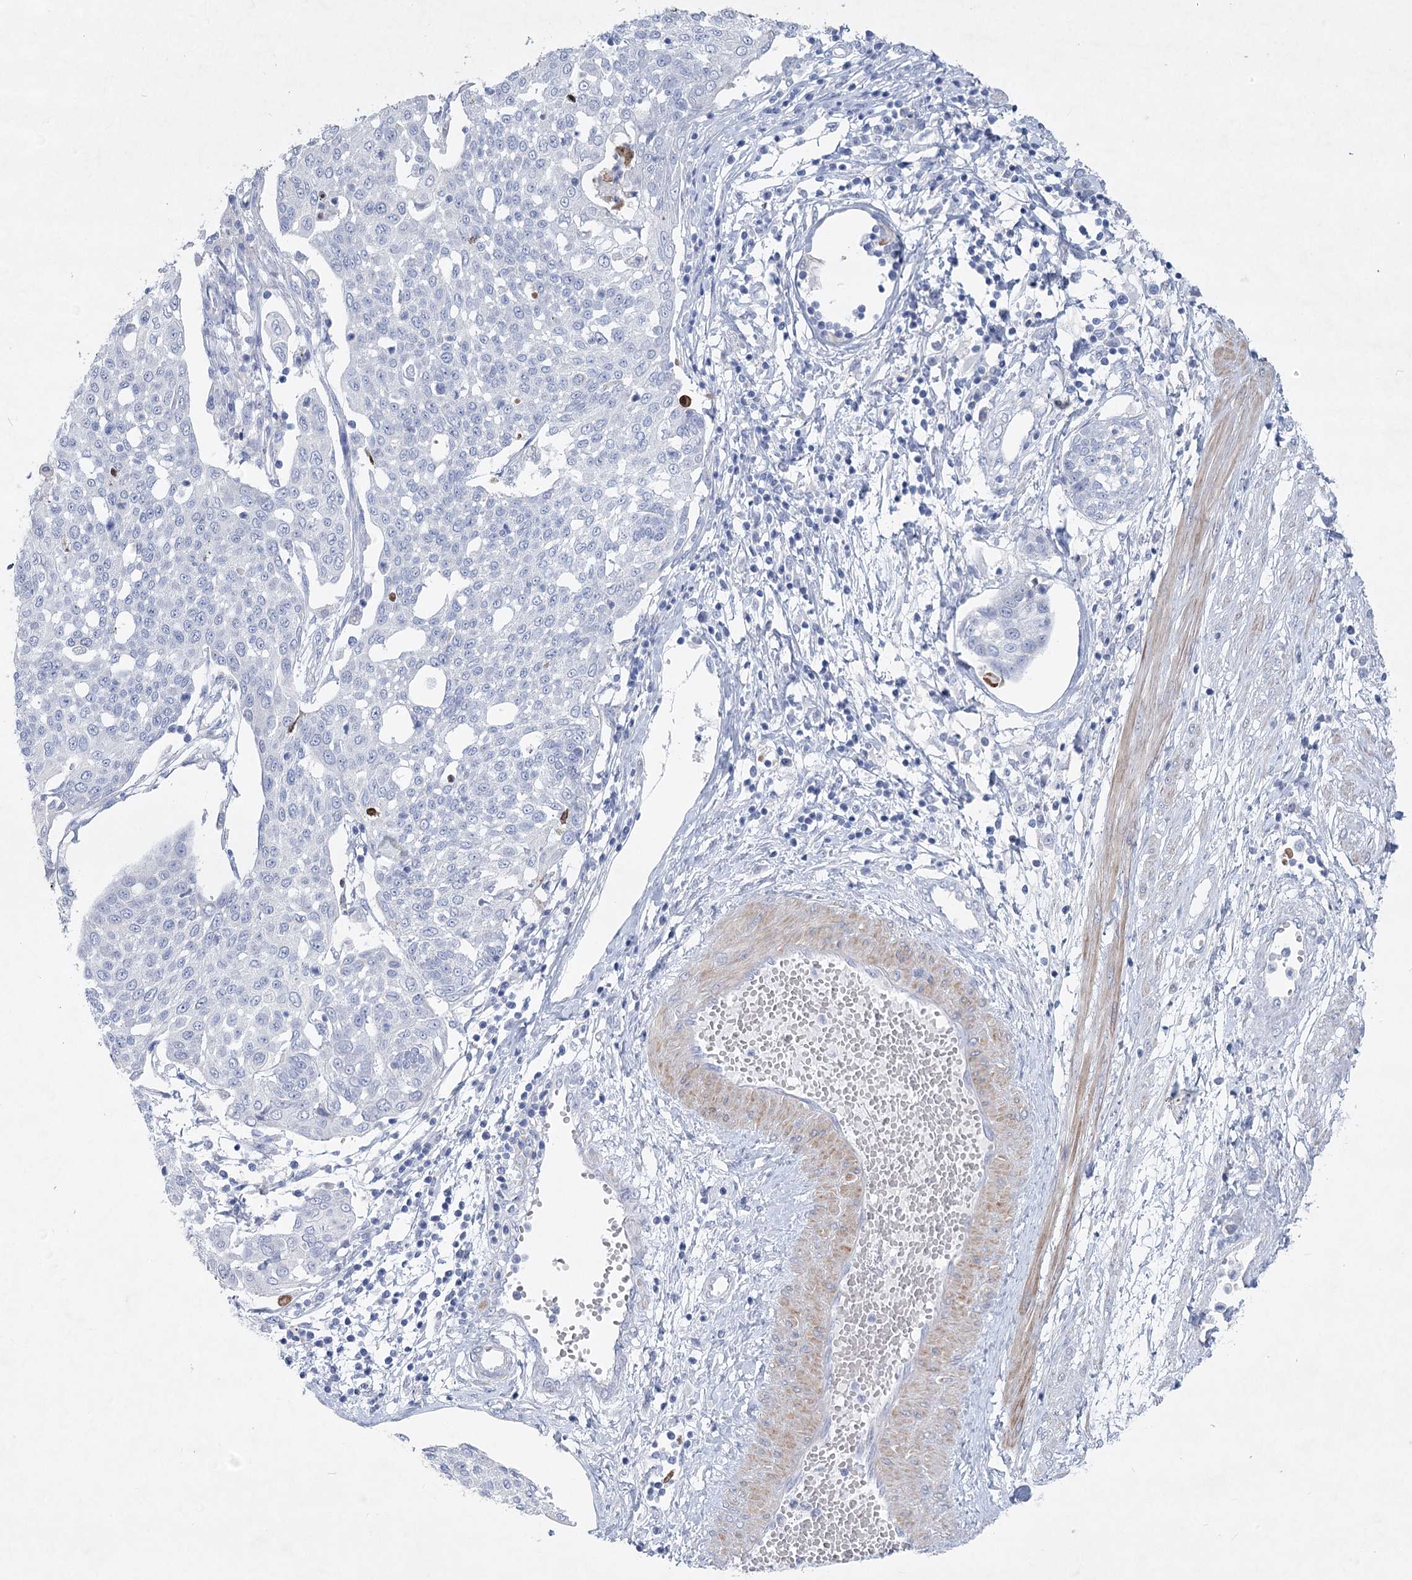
{"staining": {"intensity": "negative", "quantity": "none", "location": "none"}, "tissue": "cervical cancer", "cell_type": "Tumor cells", "image_type": "cancer", "snomed": [{"axis": "morphology", "description": "Squamous cell carcinoma, NOS"}, {"axis": "topography", "description": "Cervix"}], "caption": "IHC photomicrograph of human cervical squamous cell carcinoma stained for a protein (brown), which reveals no expression in tumor cells.", "gene": "WDR74", "patient": {"sex": "female", "age": 34}}